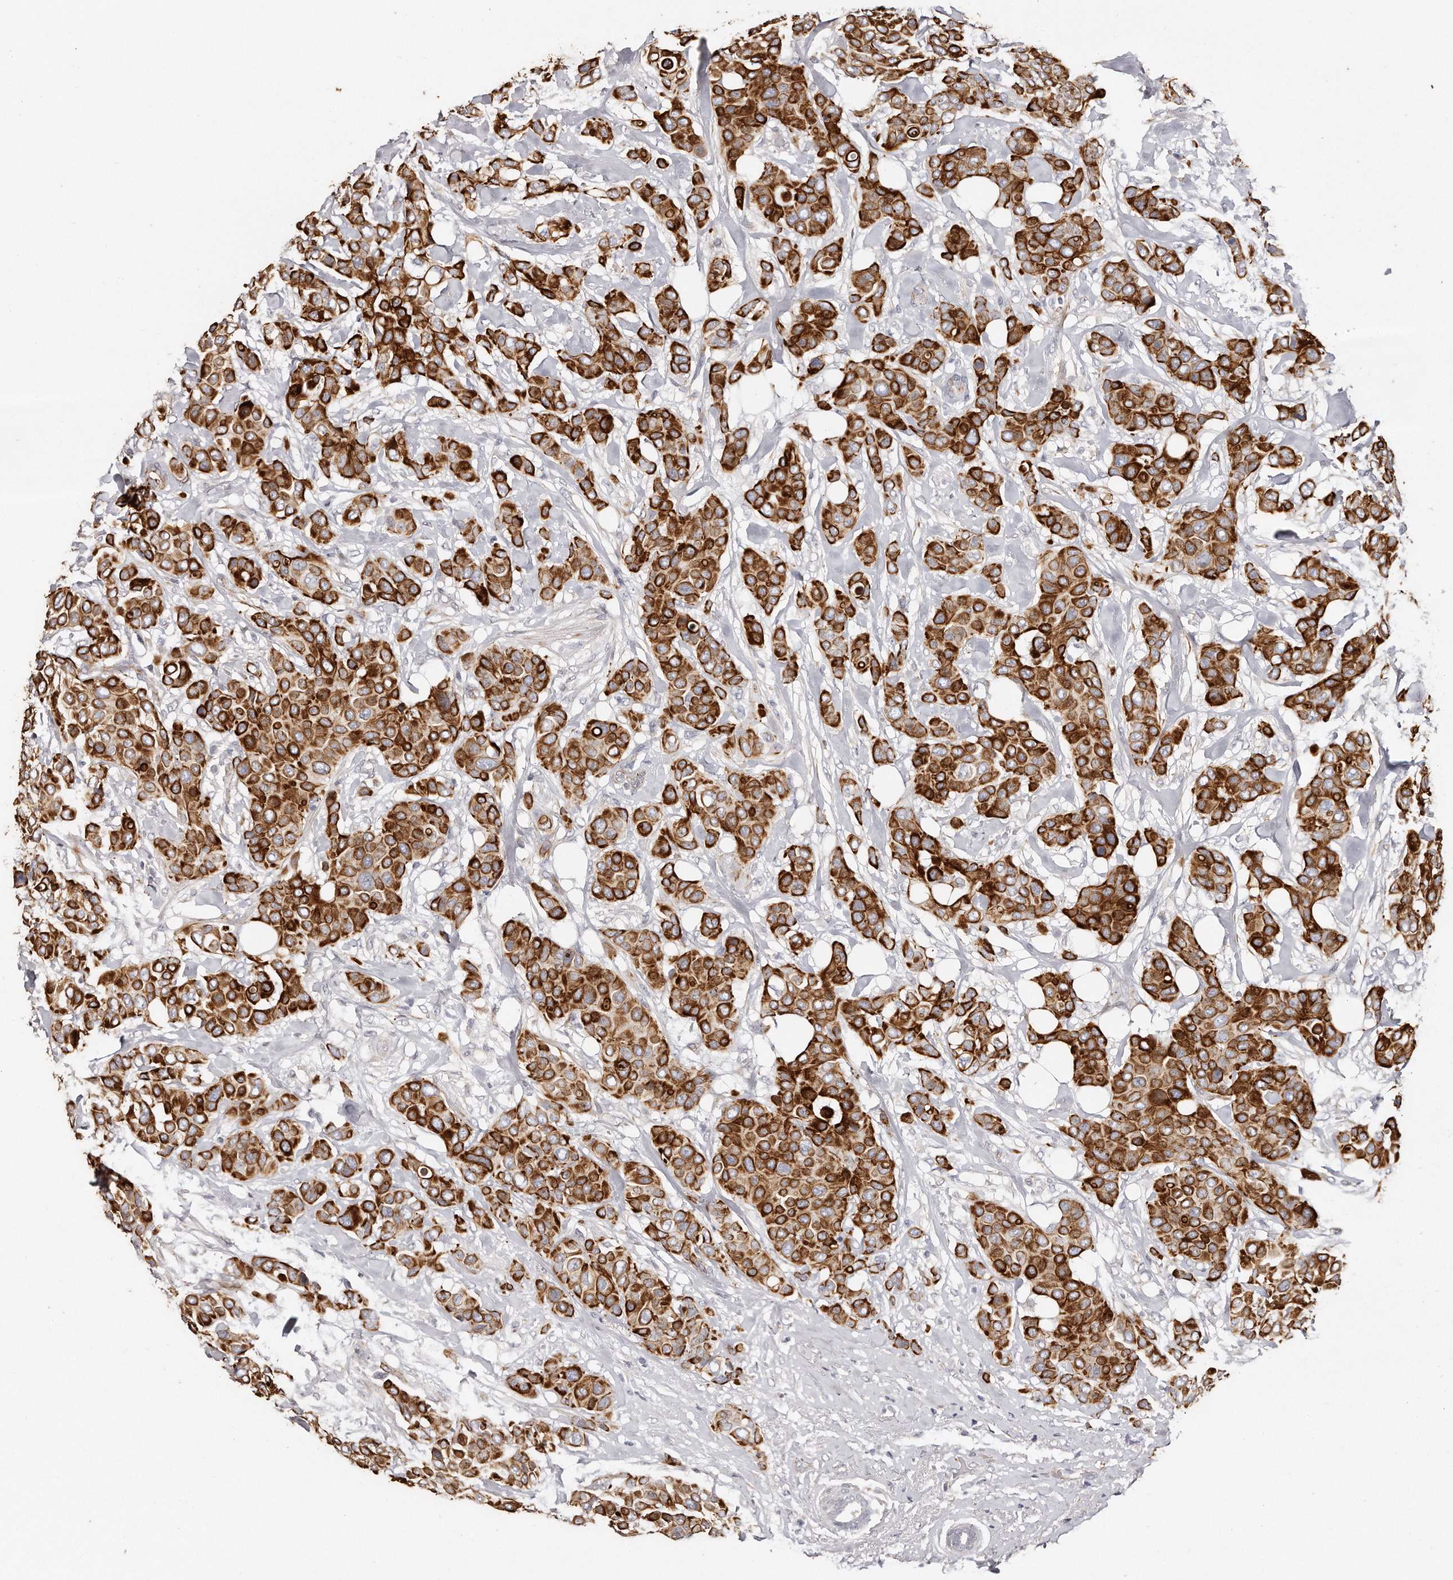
{"staining": {"intensity": "strong", "quantity": ">75%", "location": "cytoplasmic/membranous"}, "tissue": "breast cancer", "cell_type": "Tumor cells", "image_type": "cancer", "snomed": [{"axis": "morphology", "description": "Lobular carcinoma"}, {"axis": "topography", "description": "Breast"}], "caption": "Tumor cells reveal high levels of strong cytoplasmic/membranous staining in about >75% of cells in breast lobular carcinoma.", "gene": "ZYG11A", "patient": {"sex": "female", "age": 51}}